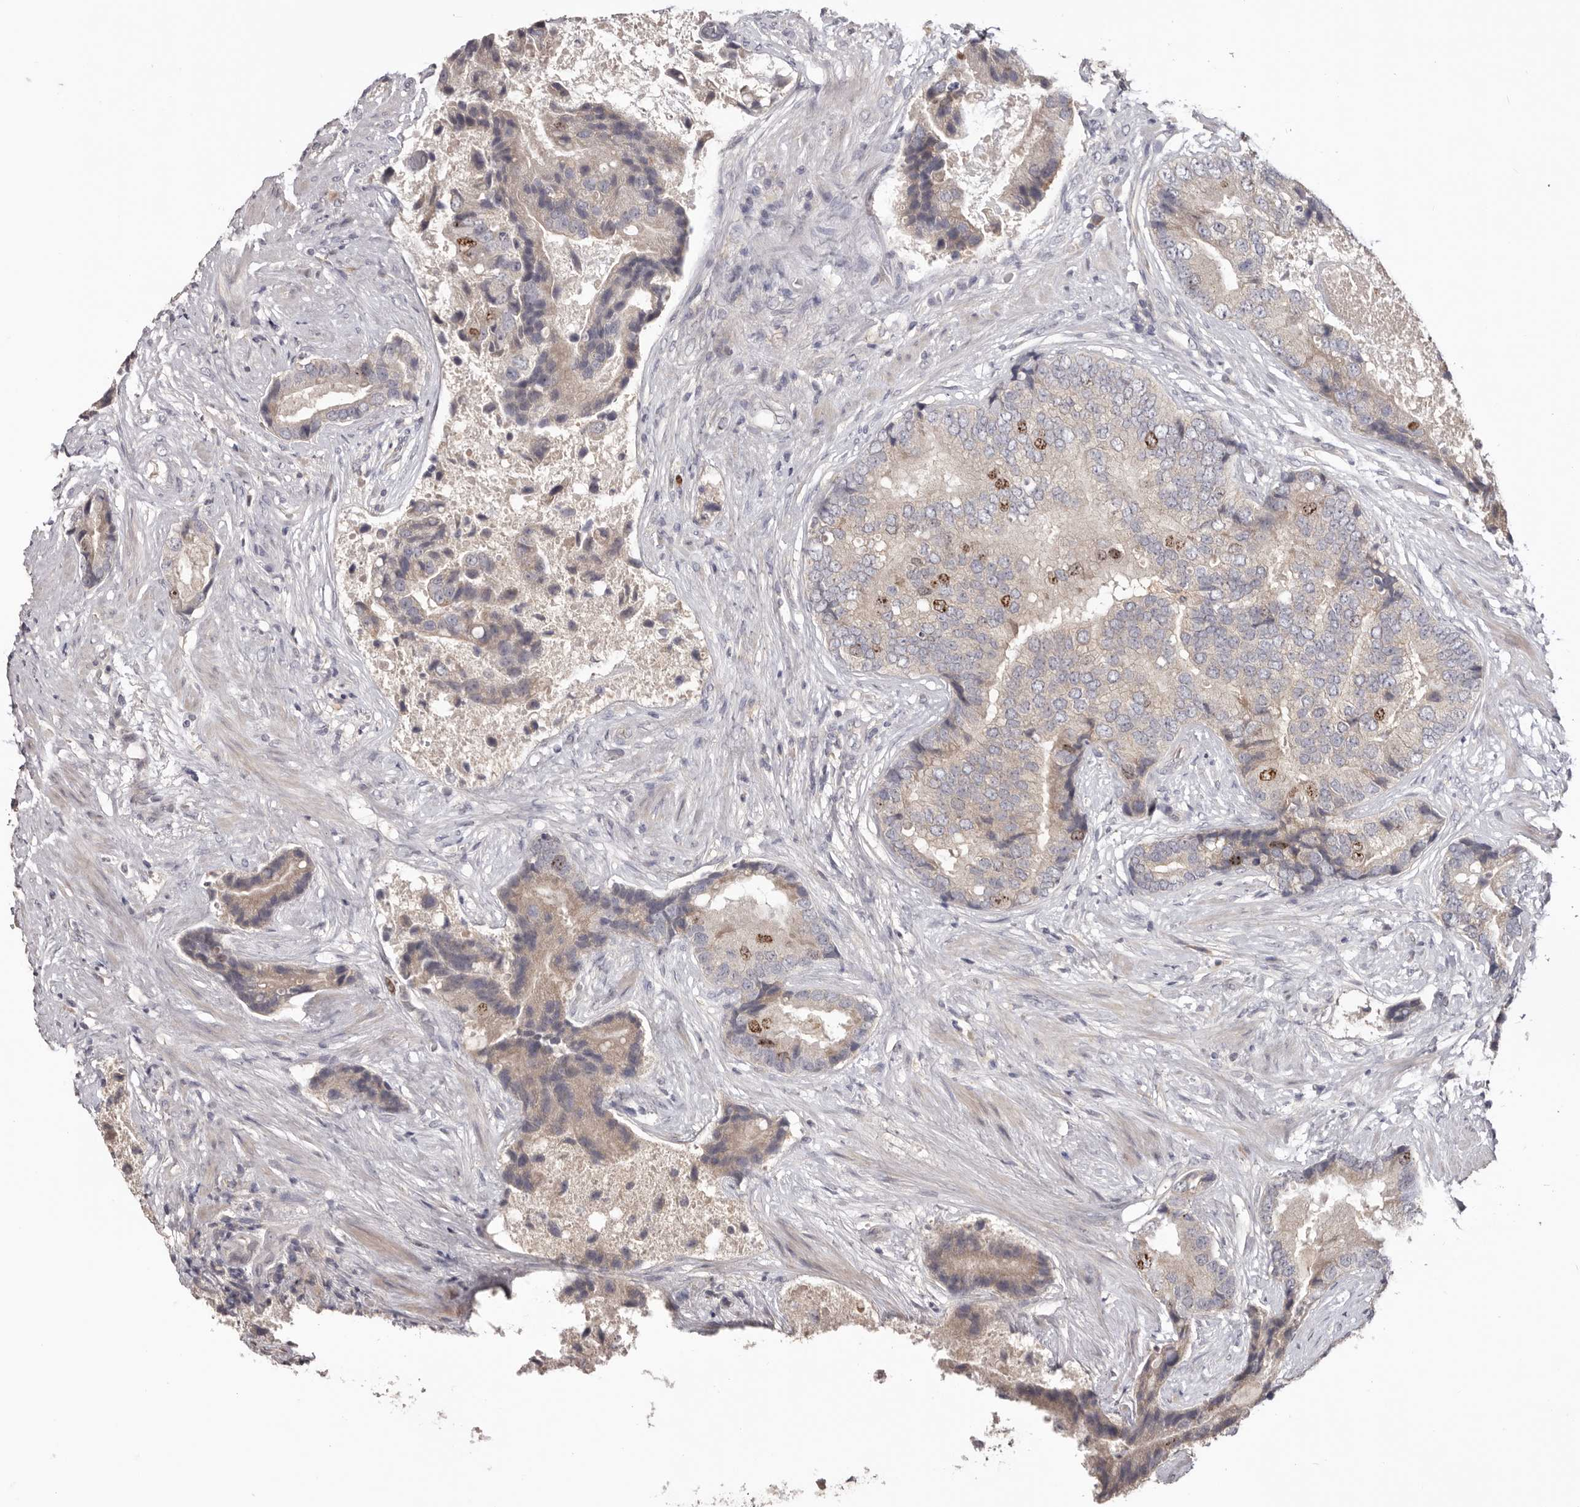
{"staining": {"intensity": "moderate", "quantity": "<25%", "location": "nuclear"}, "tissue": "prostate cancer", "cell_type": "Tumor cells", "image_type": "cancer", "snomed": [{"axis": "morphology", "description": "Adenocarcinoma, High grade"}, {"axis": "topography", "description": "Prostate"}], "caption": "Immunohistochemical staining of prostate cancer reveals low levels of moderate nuclear protein staining in approximately <25% of tumor cells.", "gene": "CCDC190", "patient": {"sex": "male", "age": 70}}